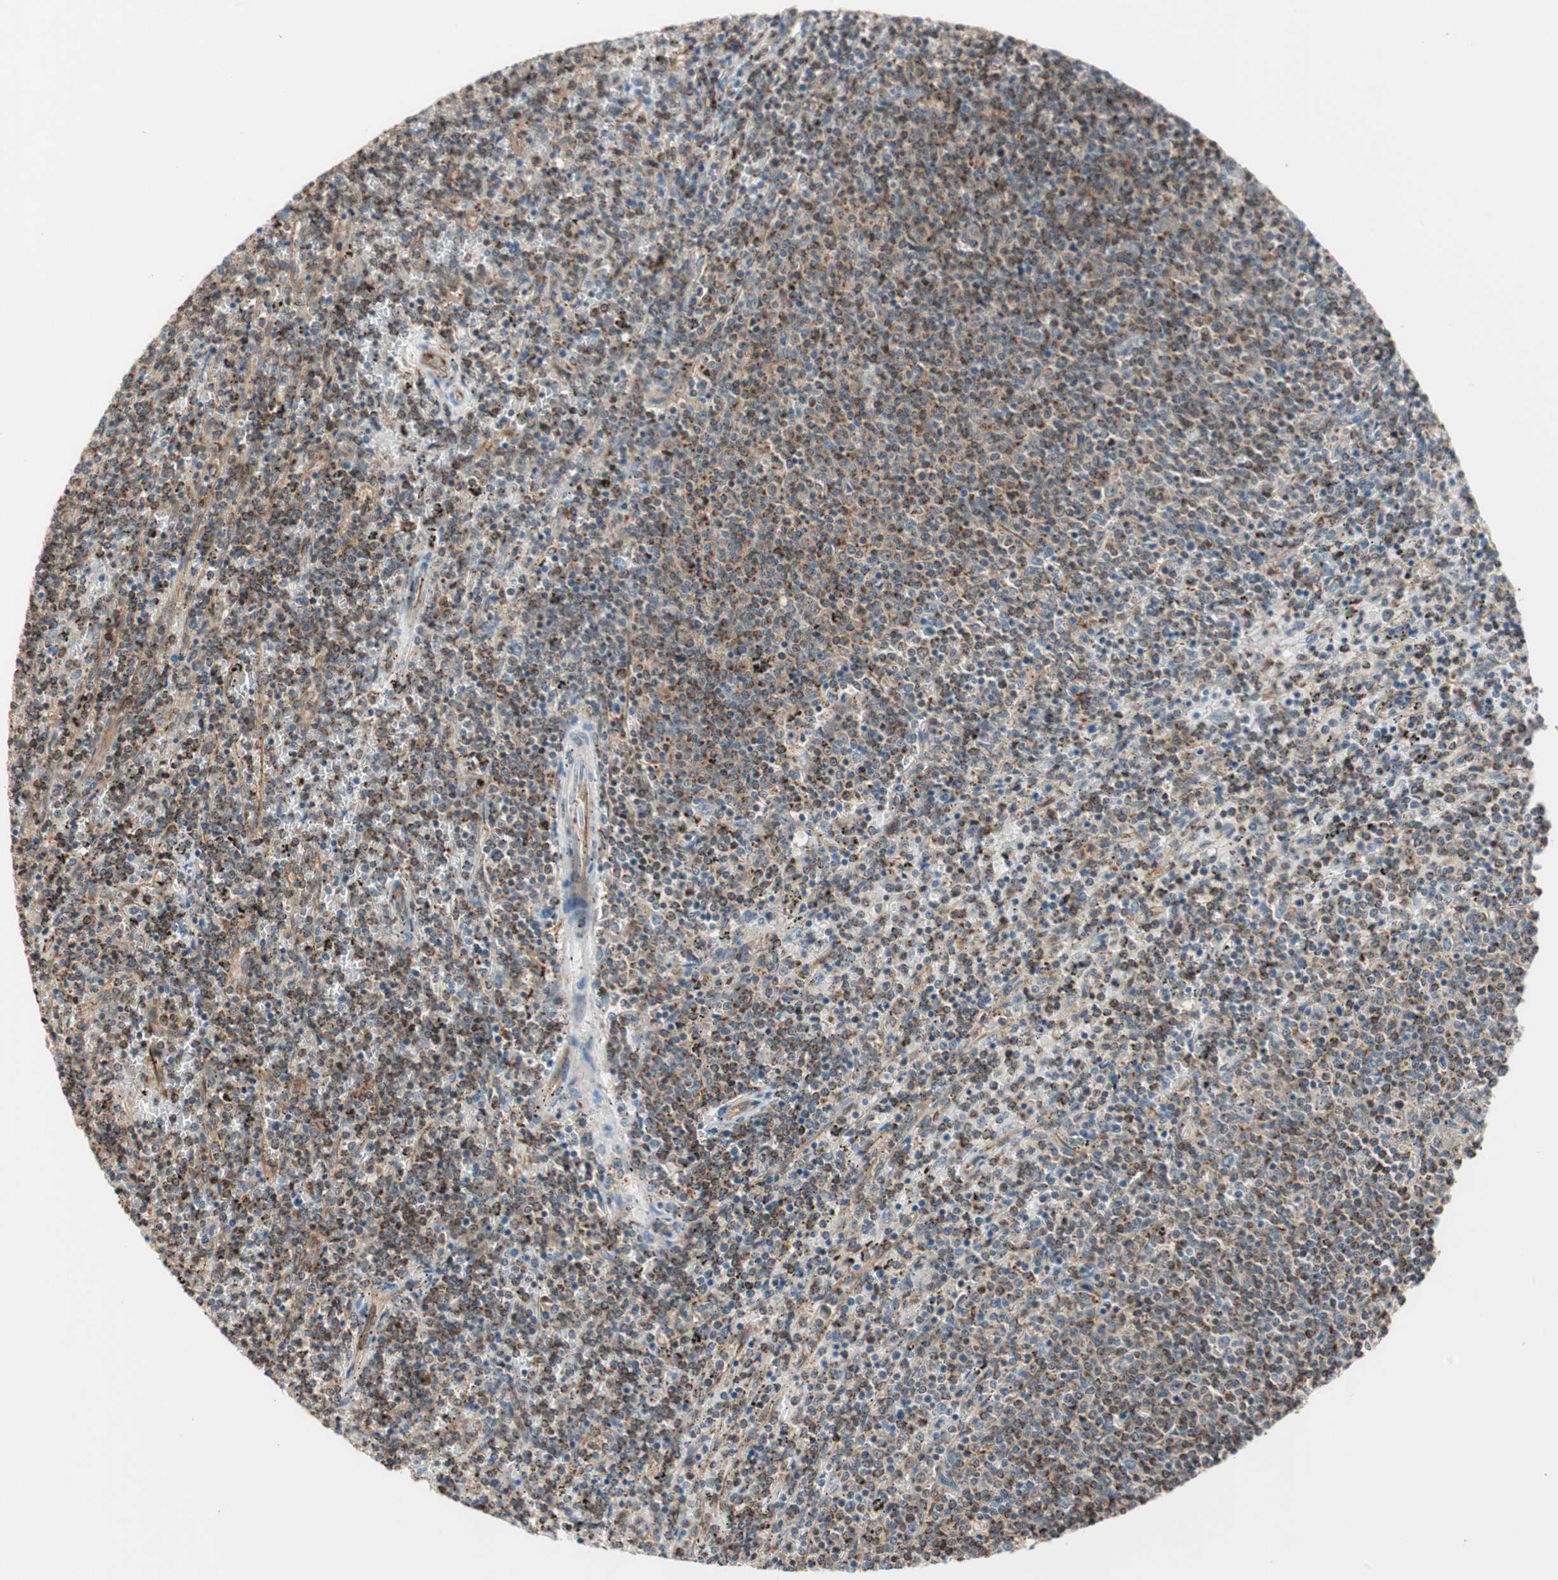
{"staining": {"intensity": "moderate", "quantity": "25%-75%", "location": "cytoplasmic/membranous"}, "tissue": "lymphoma", "cell_type": "Tumor cells", "image_type": "cancer", "snomed": [{"axis": "morphology", "description": "Malignant lymphoma, non-Hodgkin's type, Low grade"}, {"axis": "topography", "description": "Spleen"}], "caption": "The micrograph displays staining of lymphoma, revealing moderate cytoplasmic/membranous protein staining (brown color) within tumor cells.", "gene": "PIK3R3", "patient": {"sex": "female", "age": 50}}